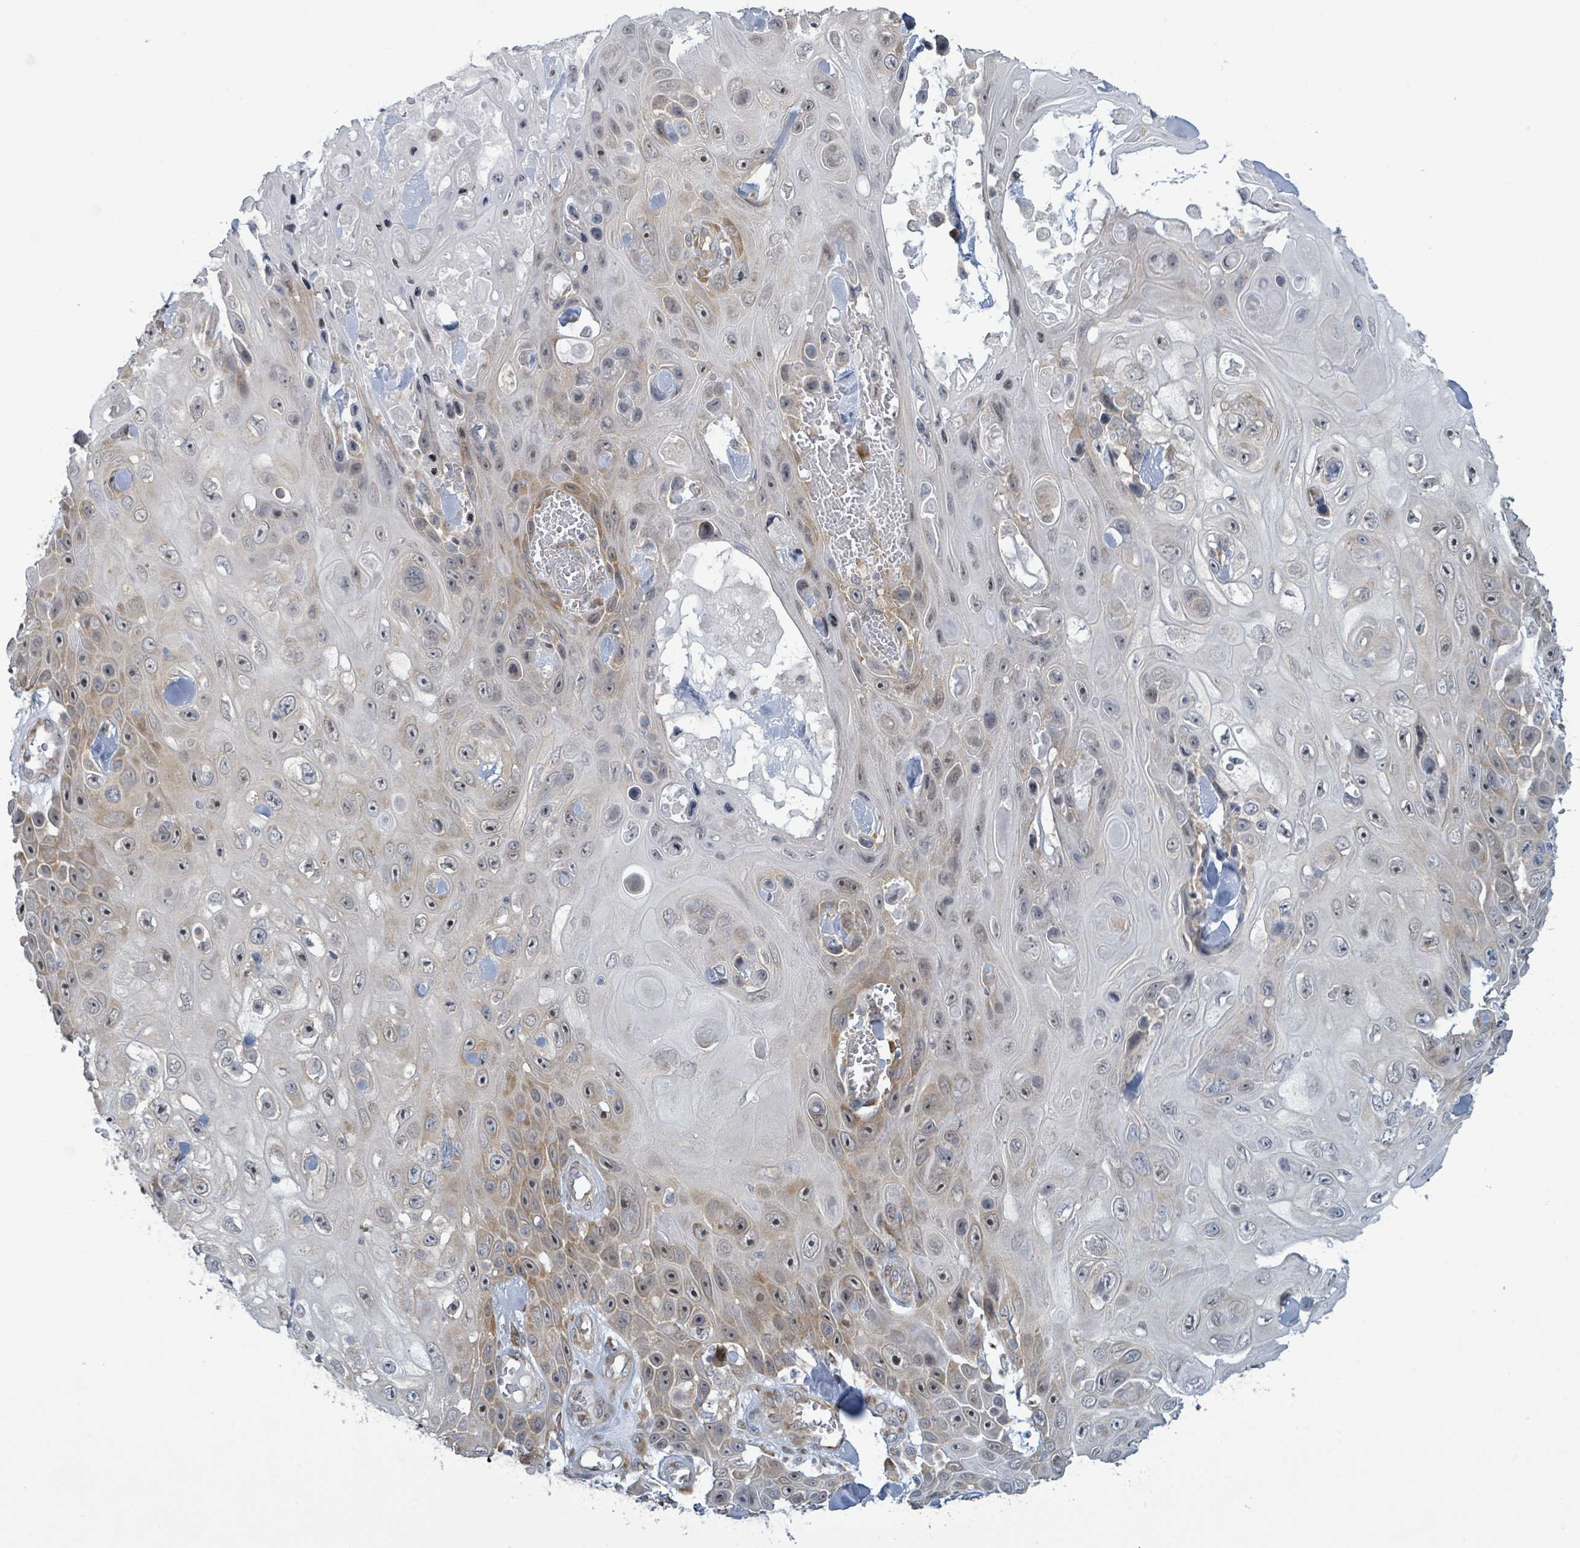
{"staining": {"intensity": "weak", "quantity": "25%-75%", "location": "cytoplasmic/membranous,nuclear"}, "tissue": "skin cancer", "cell_type": "Tumor cells", "image_type": "cancer", "snomed": [{"axis": "morphology", "description": "Squamous cell carcinoma, NOS"}, {"axis": "topography", "description": "Skin"}], "caption": "Immunohistochemistry (IHC) photomicrograph of human skin cancer (squamous cell carcinoma) stained for a protein (brown), which displays low levels of weak cytoplasmic/membranous and nuclear expression in about 25%-75% of tumor cells.", "gene": "RPL32", "patient": {"sex": "male", "age": 82}}